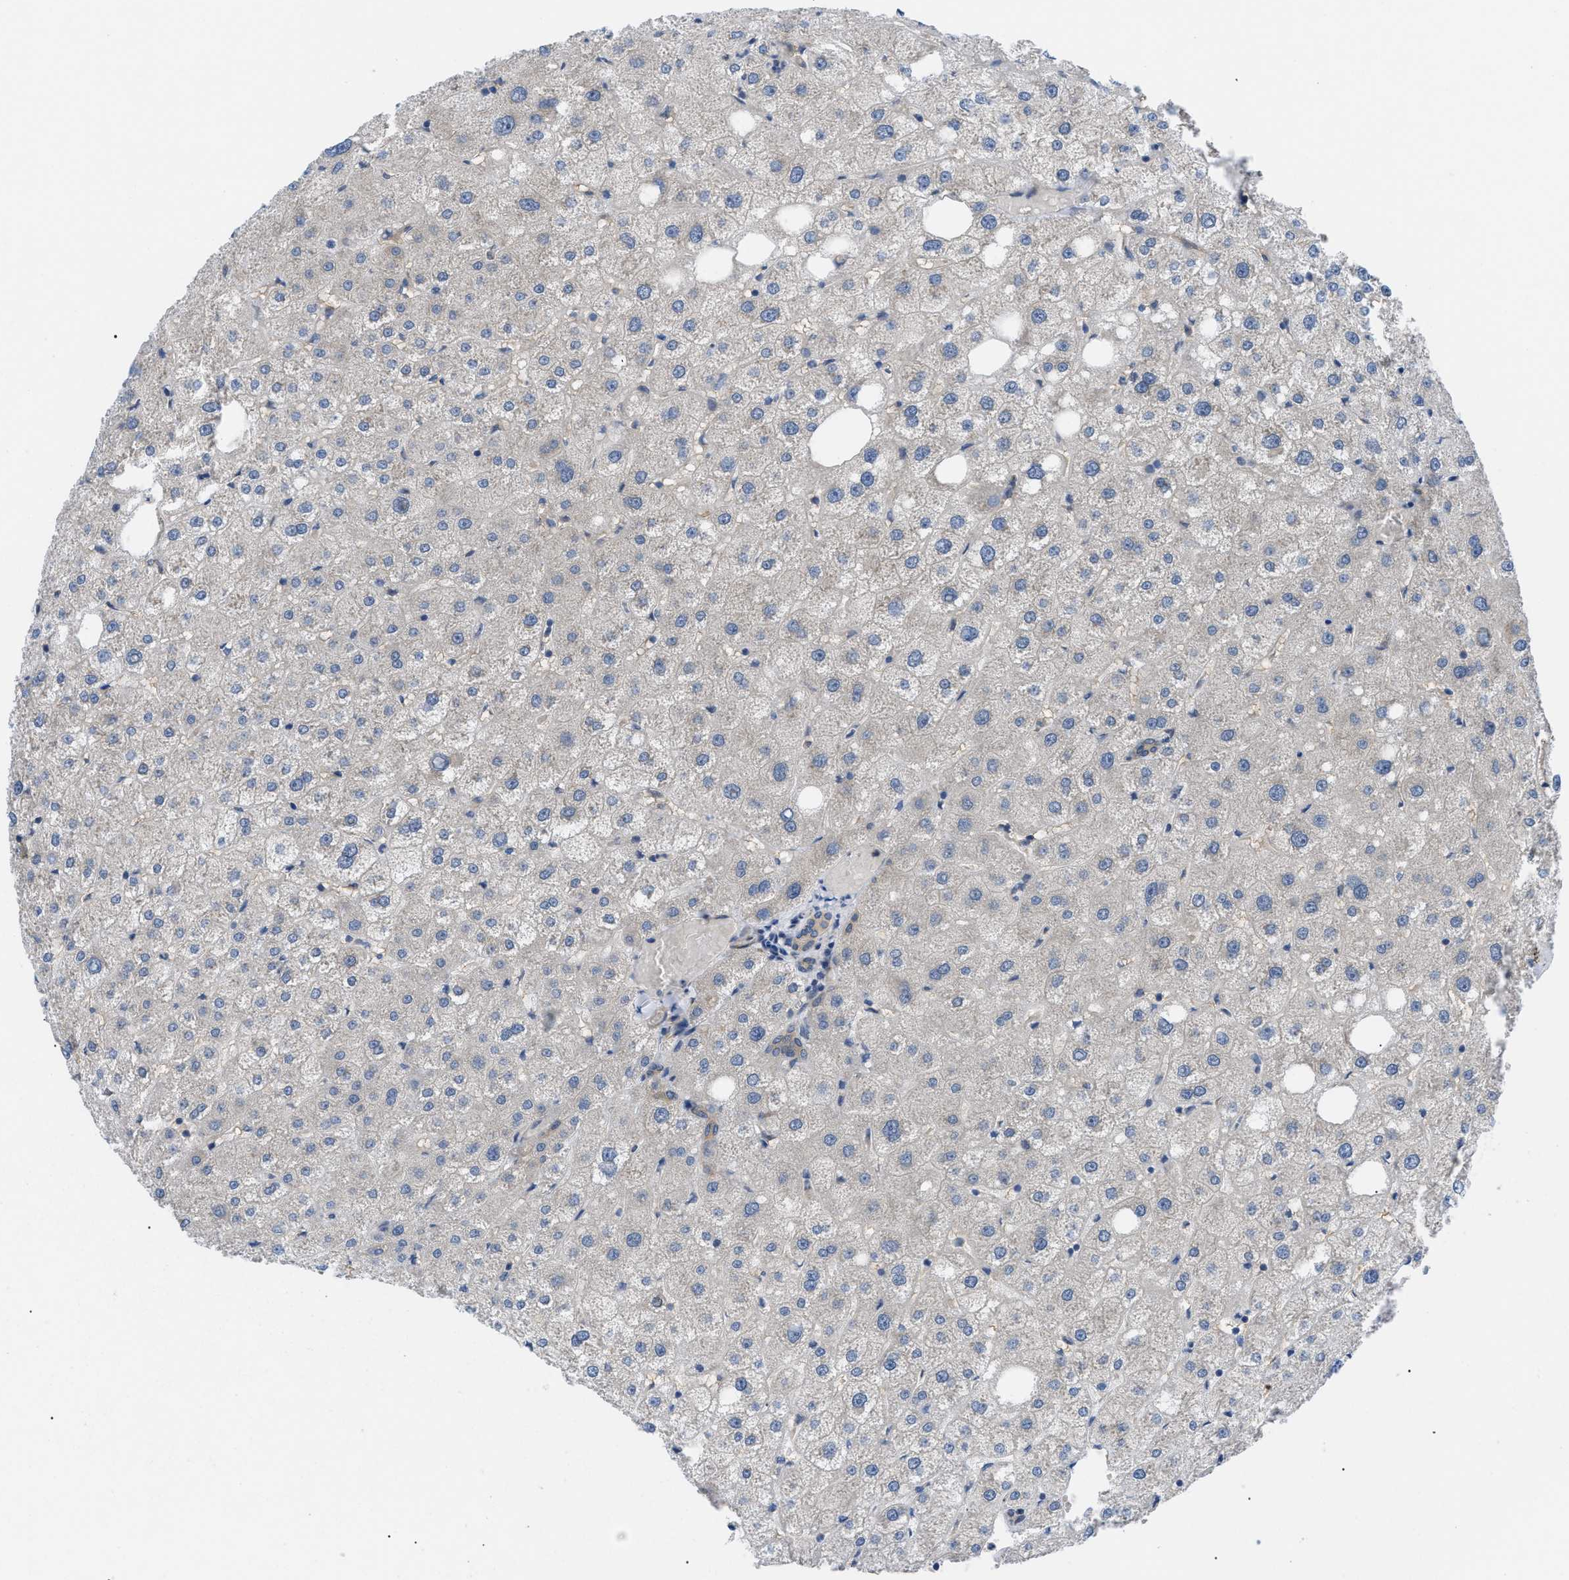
{"staining": {"intensity": "weak", "quantity": "25%-75%", "location": "cytoplasmic/membranous"}, "tissue": "liver", "cell_type": "Cholangiocytes", "image_type": "normal", "snomed": [{"axis": "morphology", "description": "Normal tissue, NOS"}, {"axis": "topography", "description": "Liver"}], "caption": "Approximately 25%-75% of cholangiocytes in normal liver show weak cytoplasmic/membranous protein expression as visualized by brown immunohistochemical staining.", "gene": "MYO10", "patient": {"sex": "male", "age": 73}}